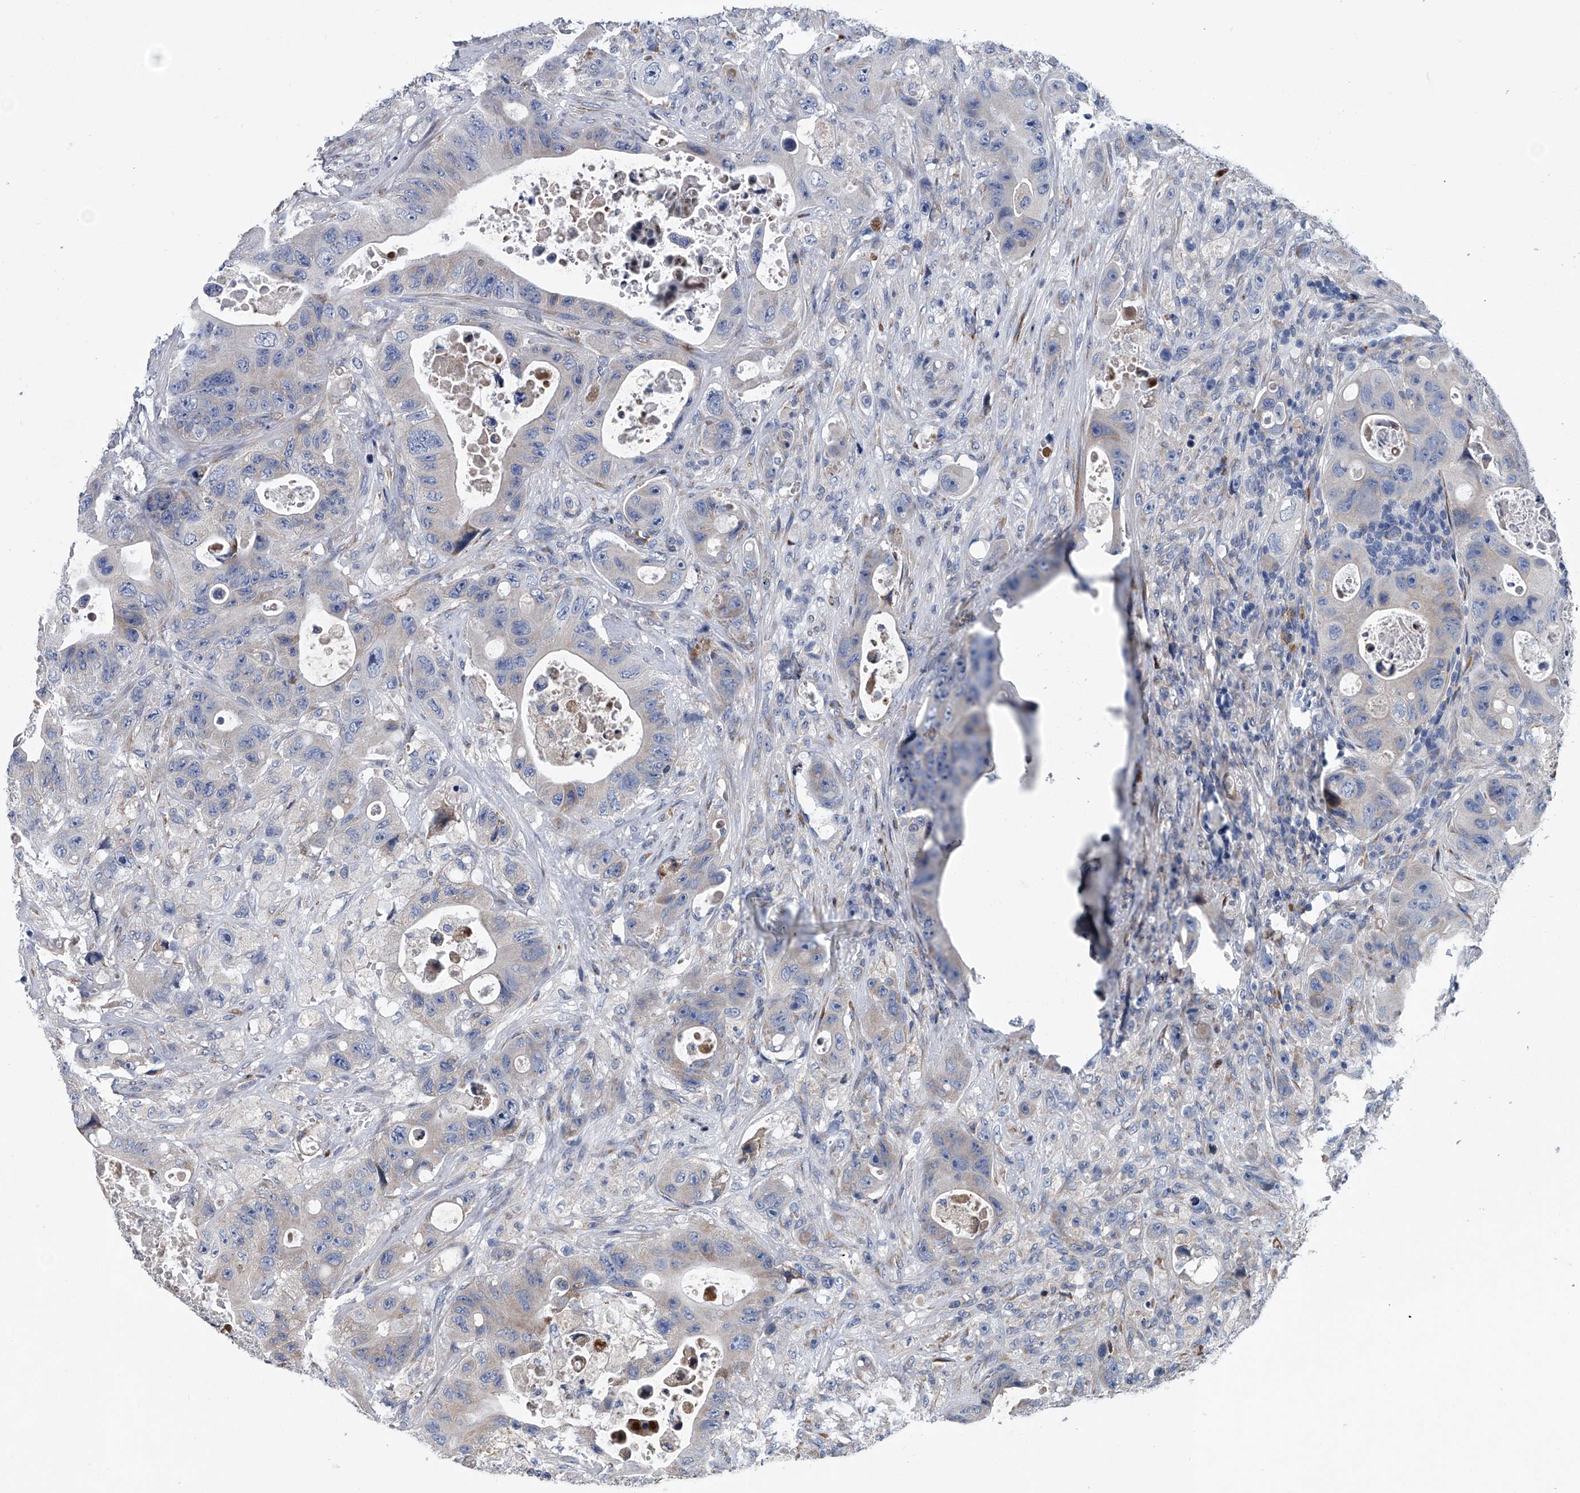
{"staining": {"intensity": "negative", "quantity": "none", "location": "none"}, "tissue": "colorectal cancer", "cell_type": "Tumor cells", "image_type": "cancer", "snomed": [{"axis": "morphology", "description": "Adenocarcinoma, NOS"}, {"axis": "topography", "description": "Colon"}], "caption": "A micrograph of human colorectal adenocarcinoma is negative for staining in tumor cells.", "gene": "ABCG1", "patient": {"sex": "female", "age": 46}}